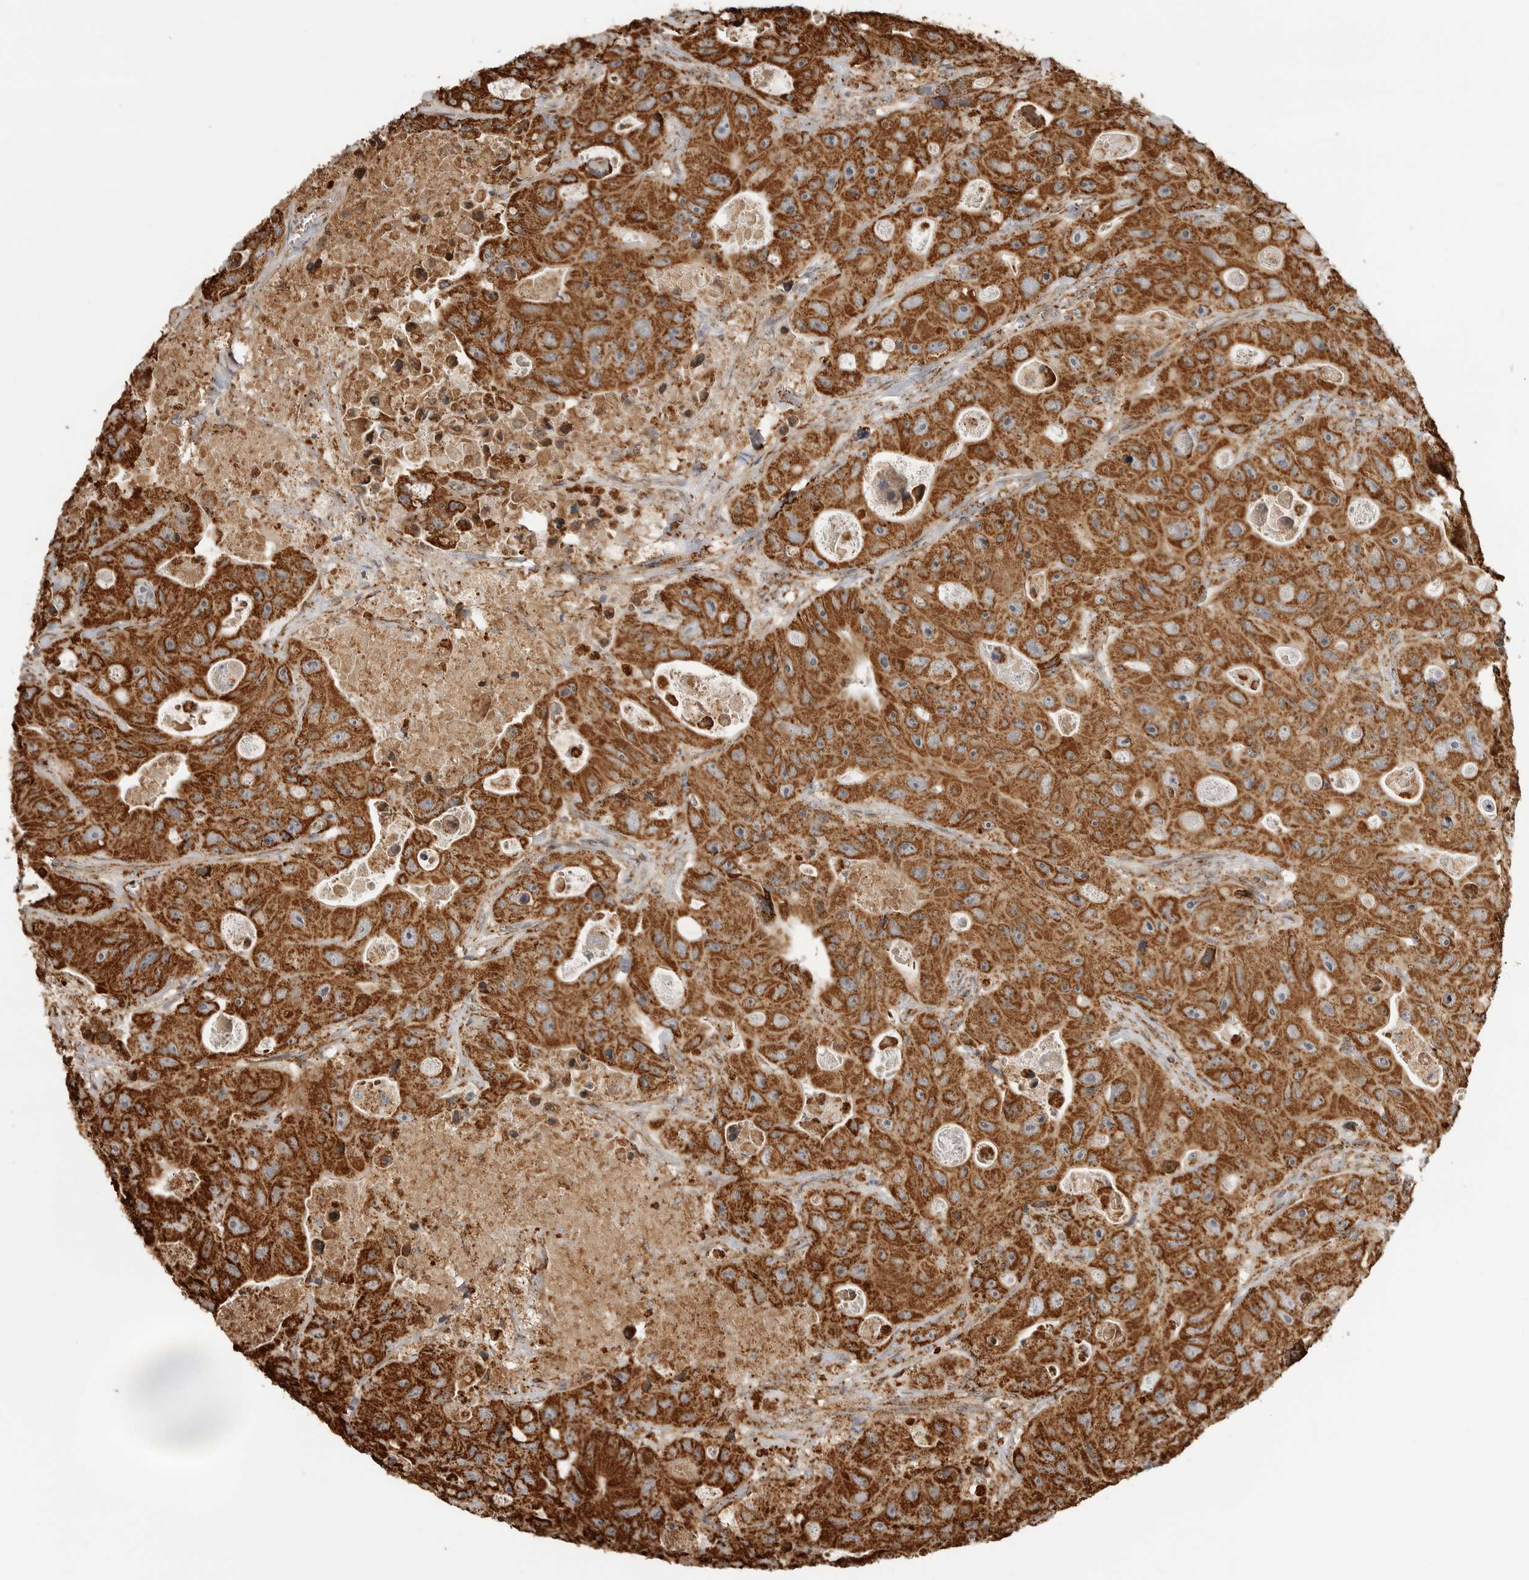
{"staining": {"intensity": "strong", "quantity": ">75%", "location": "cytoplasmic/membranous"}, "tissue": "colorectal cancer", "cell_type": "Tumor cells", "image_type": "cancer", "snomed": [{"axis": "morphology", "description": "Adenocarcinoma, NOS"}, {"axis": "topography", "description": "Colon"}], "caption": "Tumor cells exhibit strong cytoplasmic/membranous expression in about >75% of cells in adenocarcinoma (colorectal).", "gene": "BMP2K", "patient": {"sex": "female", "age": 46}}